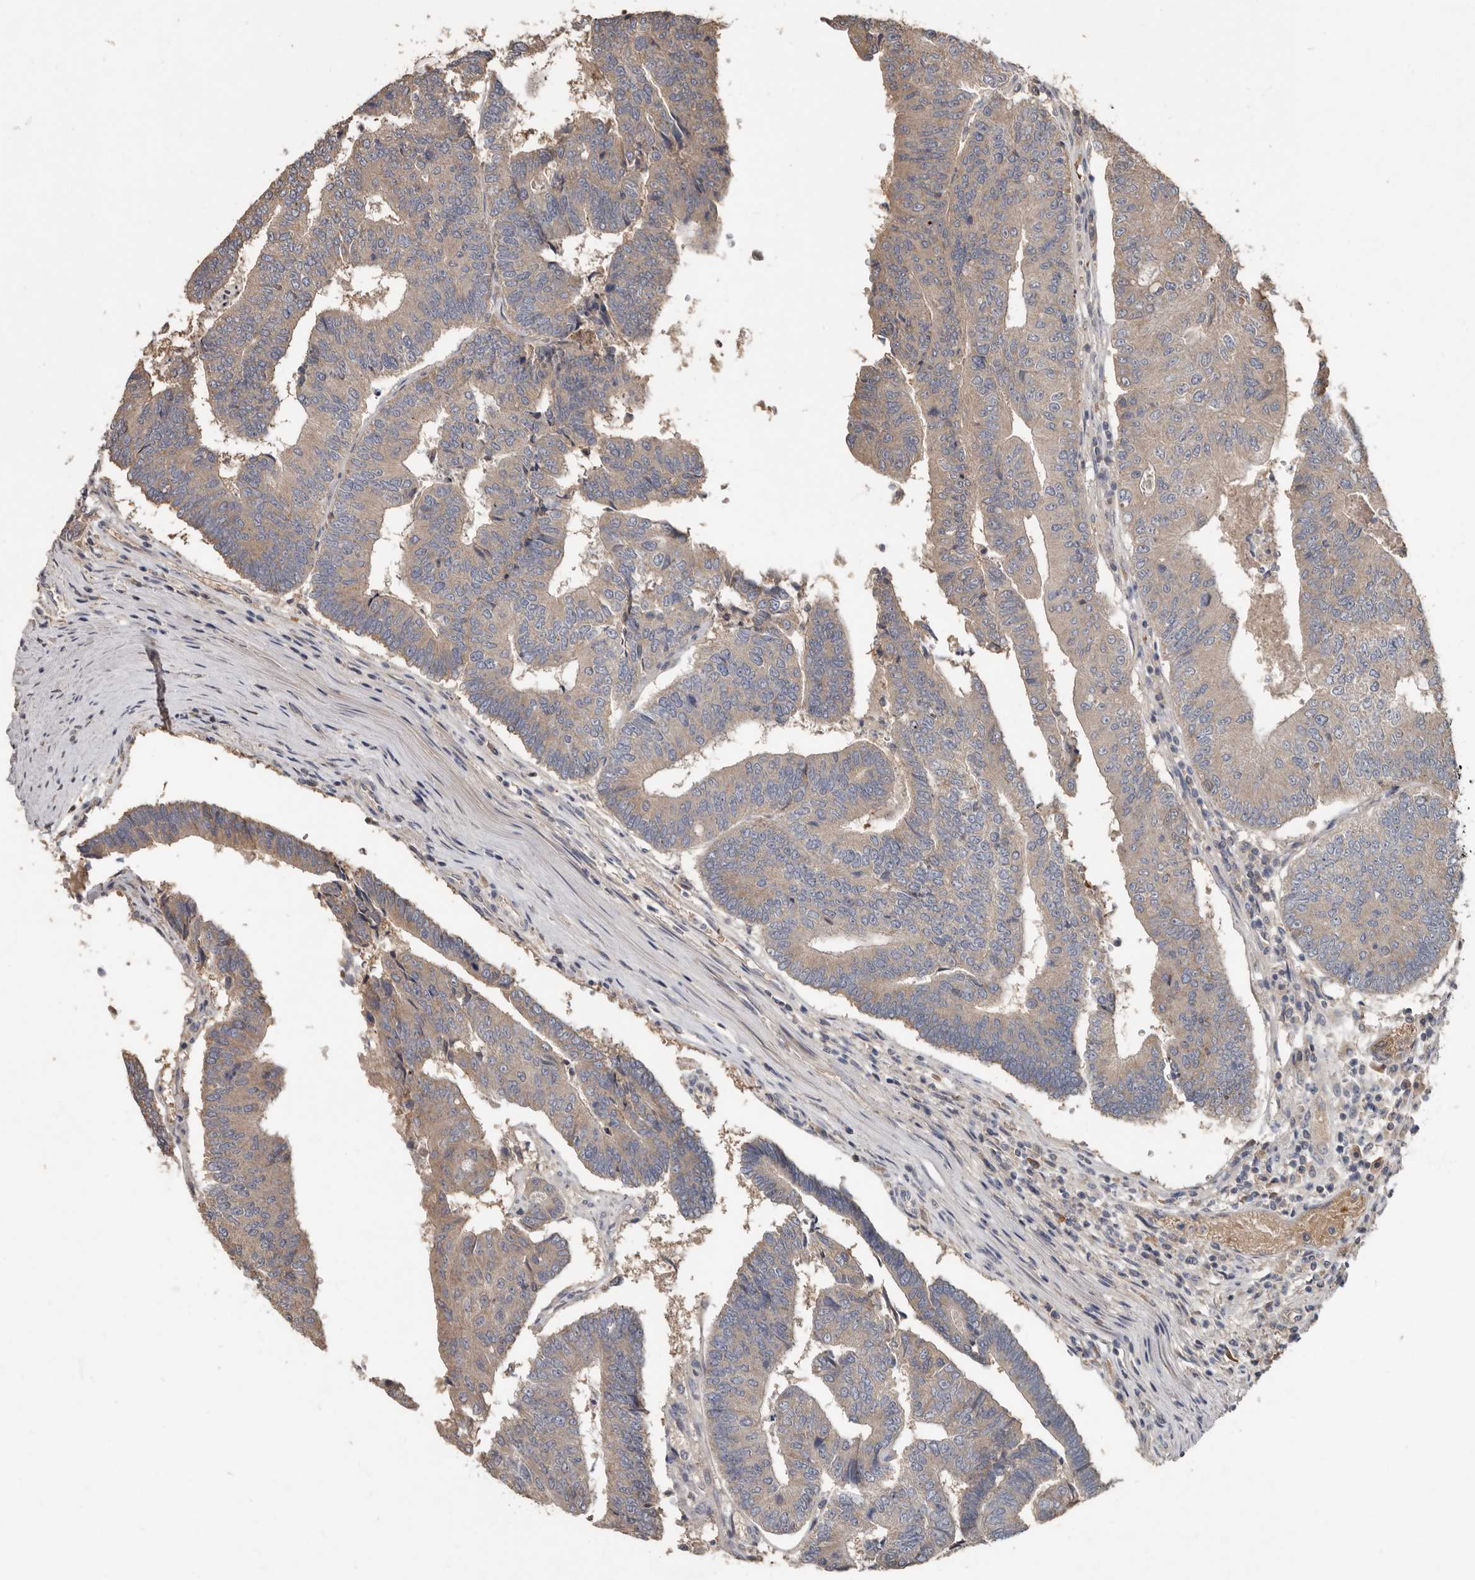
{"staining": {"intensity": "weak", "quantity": ">75%", "location": "cytoplasmic/membranous"}, "tissue": "colorectal cancer", "cell_type": "Tumor cells", "image_type": "cancer", "snomed": [{"axis": "morphology", "description": "Adenocarcinoma, NOS"}, {"axis": "topography", "description": "Colon"}], "caption": "The micrograph exhibits immunohistochemical staining of colorectal cancer. There is weak cytoplasmic/membranous staining is present in approximately >75% of tumor cells.", "gene": "KIF26B", "patient": {"sex": "female", "age": 67}}